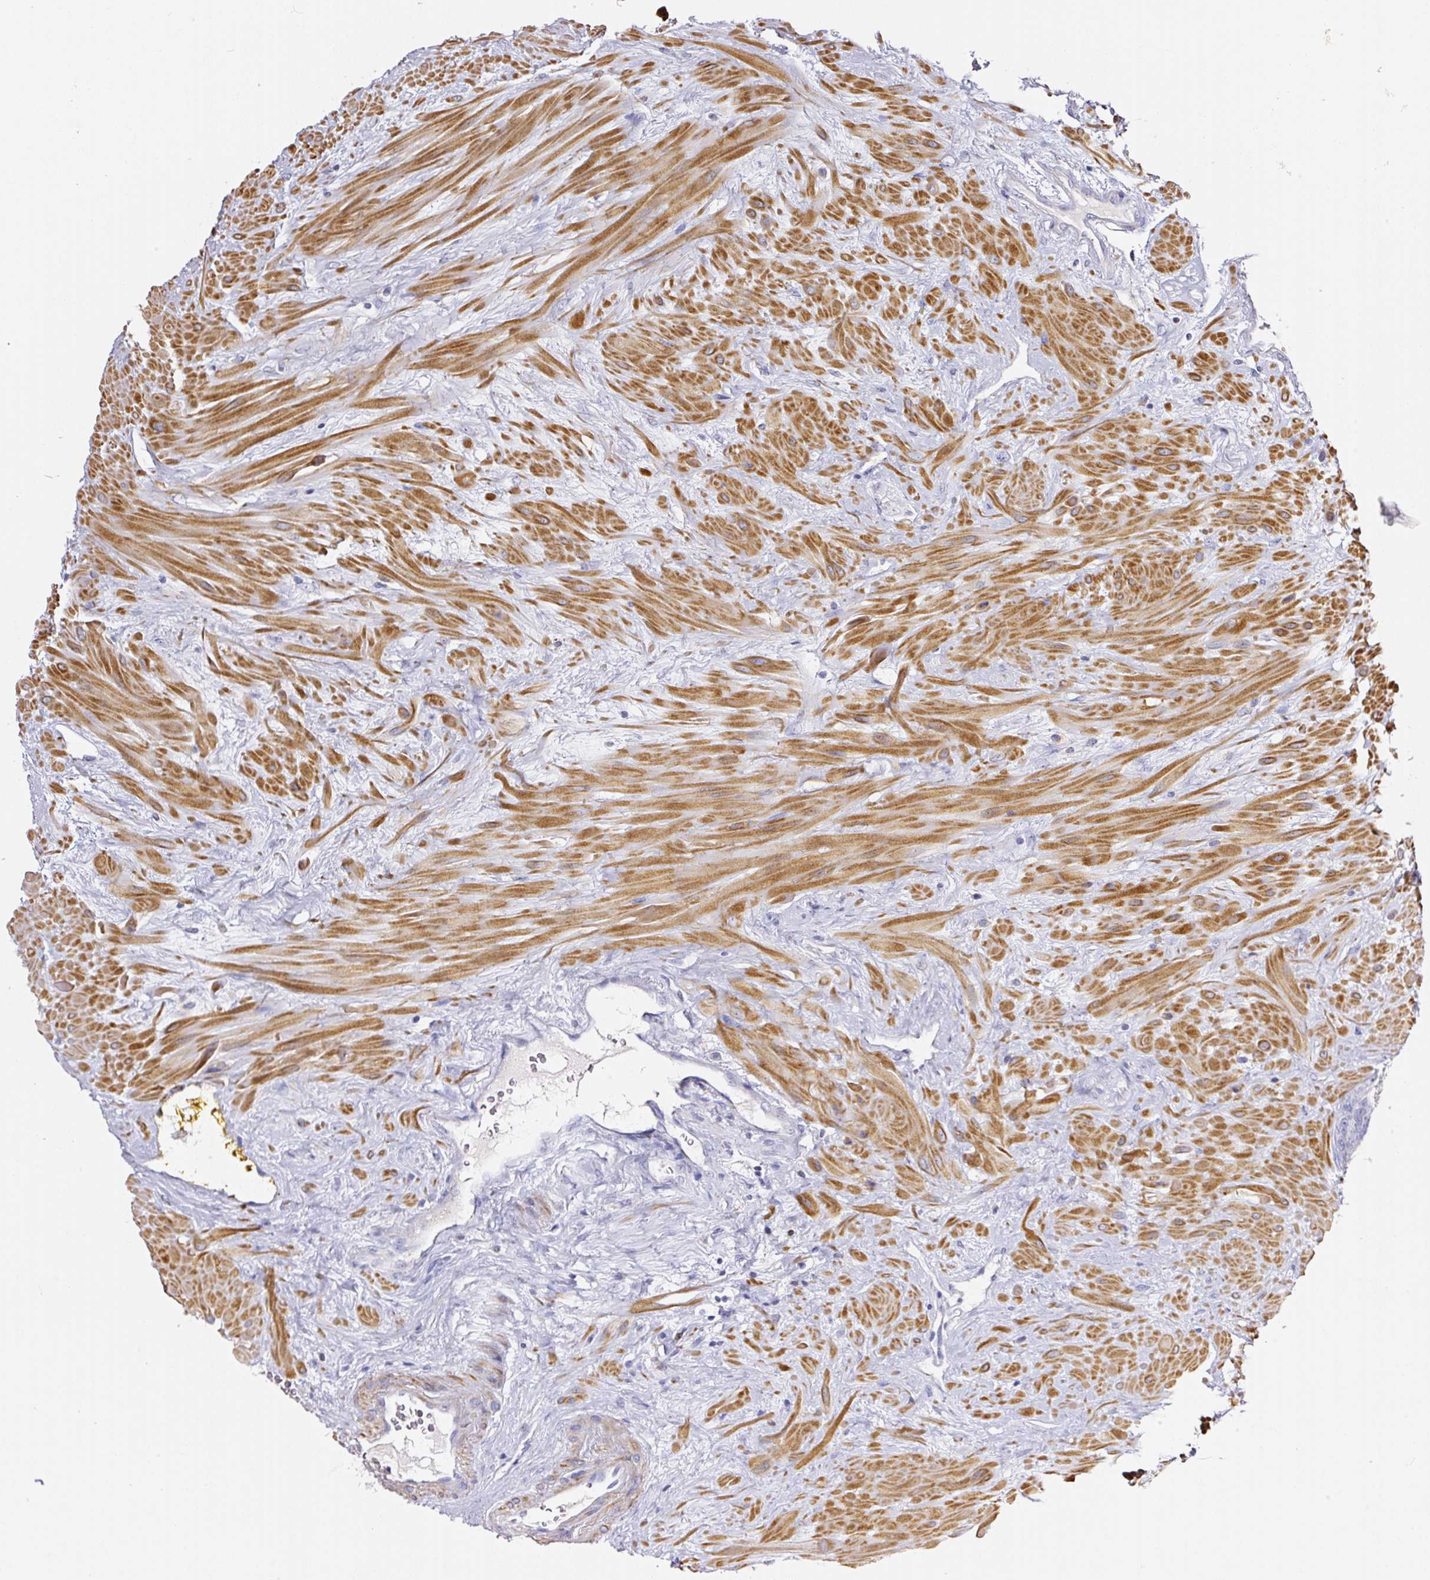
{"staining": {"intensity": "negative", "quantity": "none", "location": "none"}, "tissue": "prostate cancer", "cell_type": "Tumor cells", "image_type": "cancer", "snomed": [{"axis": "morphology", "description": "Adenocarcinoma, Low grade"}, {"axis": "topography", "description": "Prostate"}], "caption": "The immunohistochemistry photomicrograph has no significant positivity in tumor cells of adenocarcinoma (low-grade) (prostate) tissue.", "gene": "CYB561A3", "patient": {"sex": "male", "age": 61}}